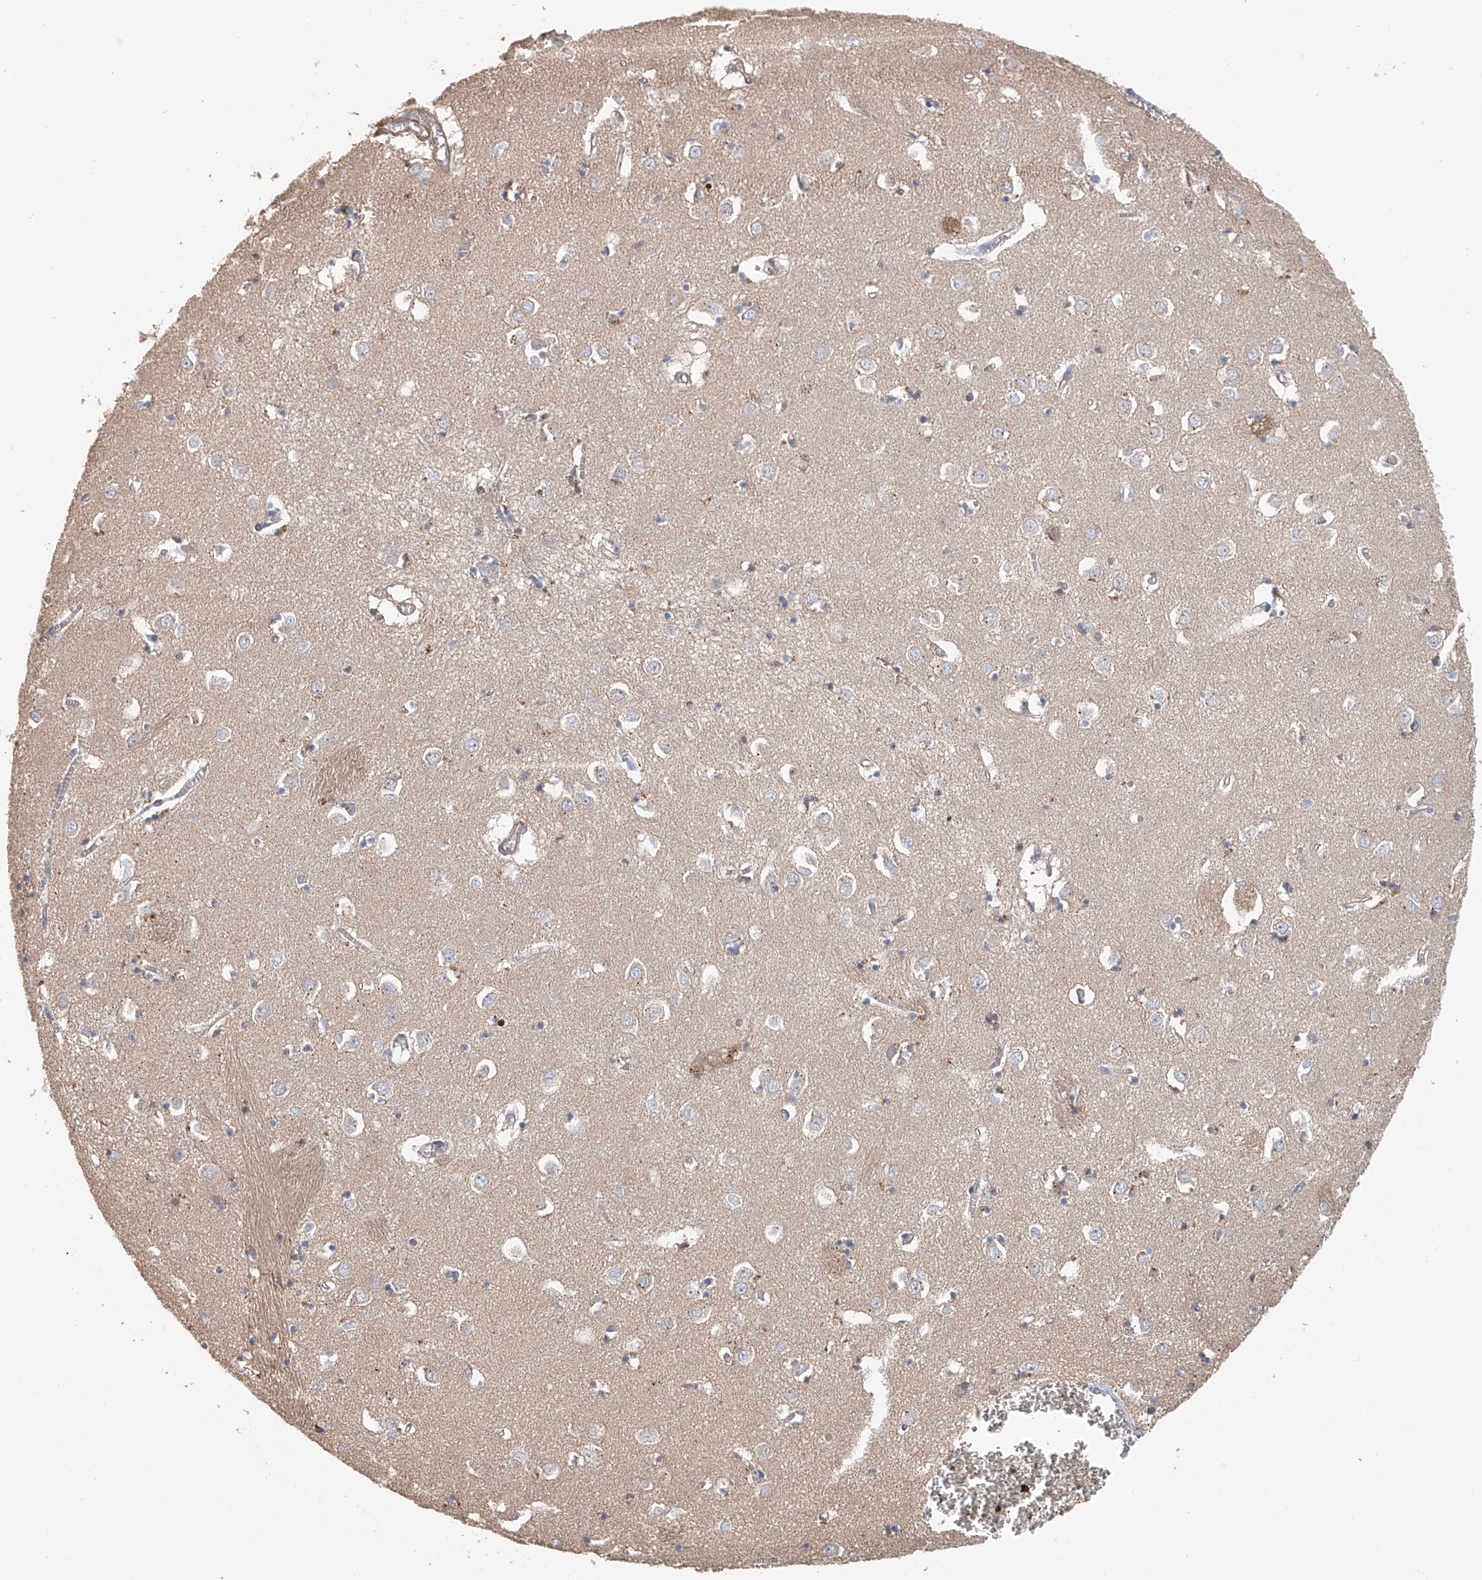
{"staining": {"intensity": "negative", "quantity": "none", "location": "none"}, "tissue": "caudate", "cell_type": "Glial cells", "image_type": "normal", "snomed": [{"axis": "morphology", "description": "Normal tissue, NOS"}, {"axis": "topography", "description": "Lateral ventricle wall"}], "caption": "Immunohistochemistry photomicrograph of unremarkable caudate: human caudate stained with DAB (3,3'-diaminobenzidine) reveals no significant protein expression in glial cells.", "gene": "FRYL", "patient": {"sex": "male", "age": 70}}